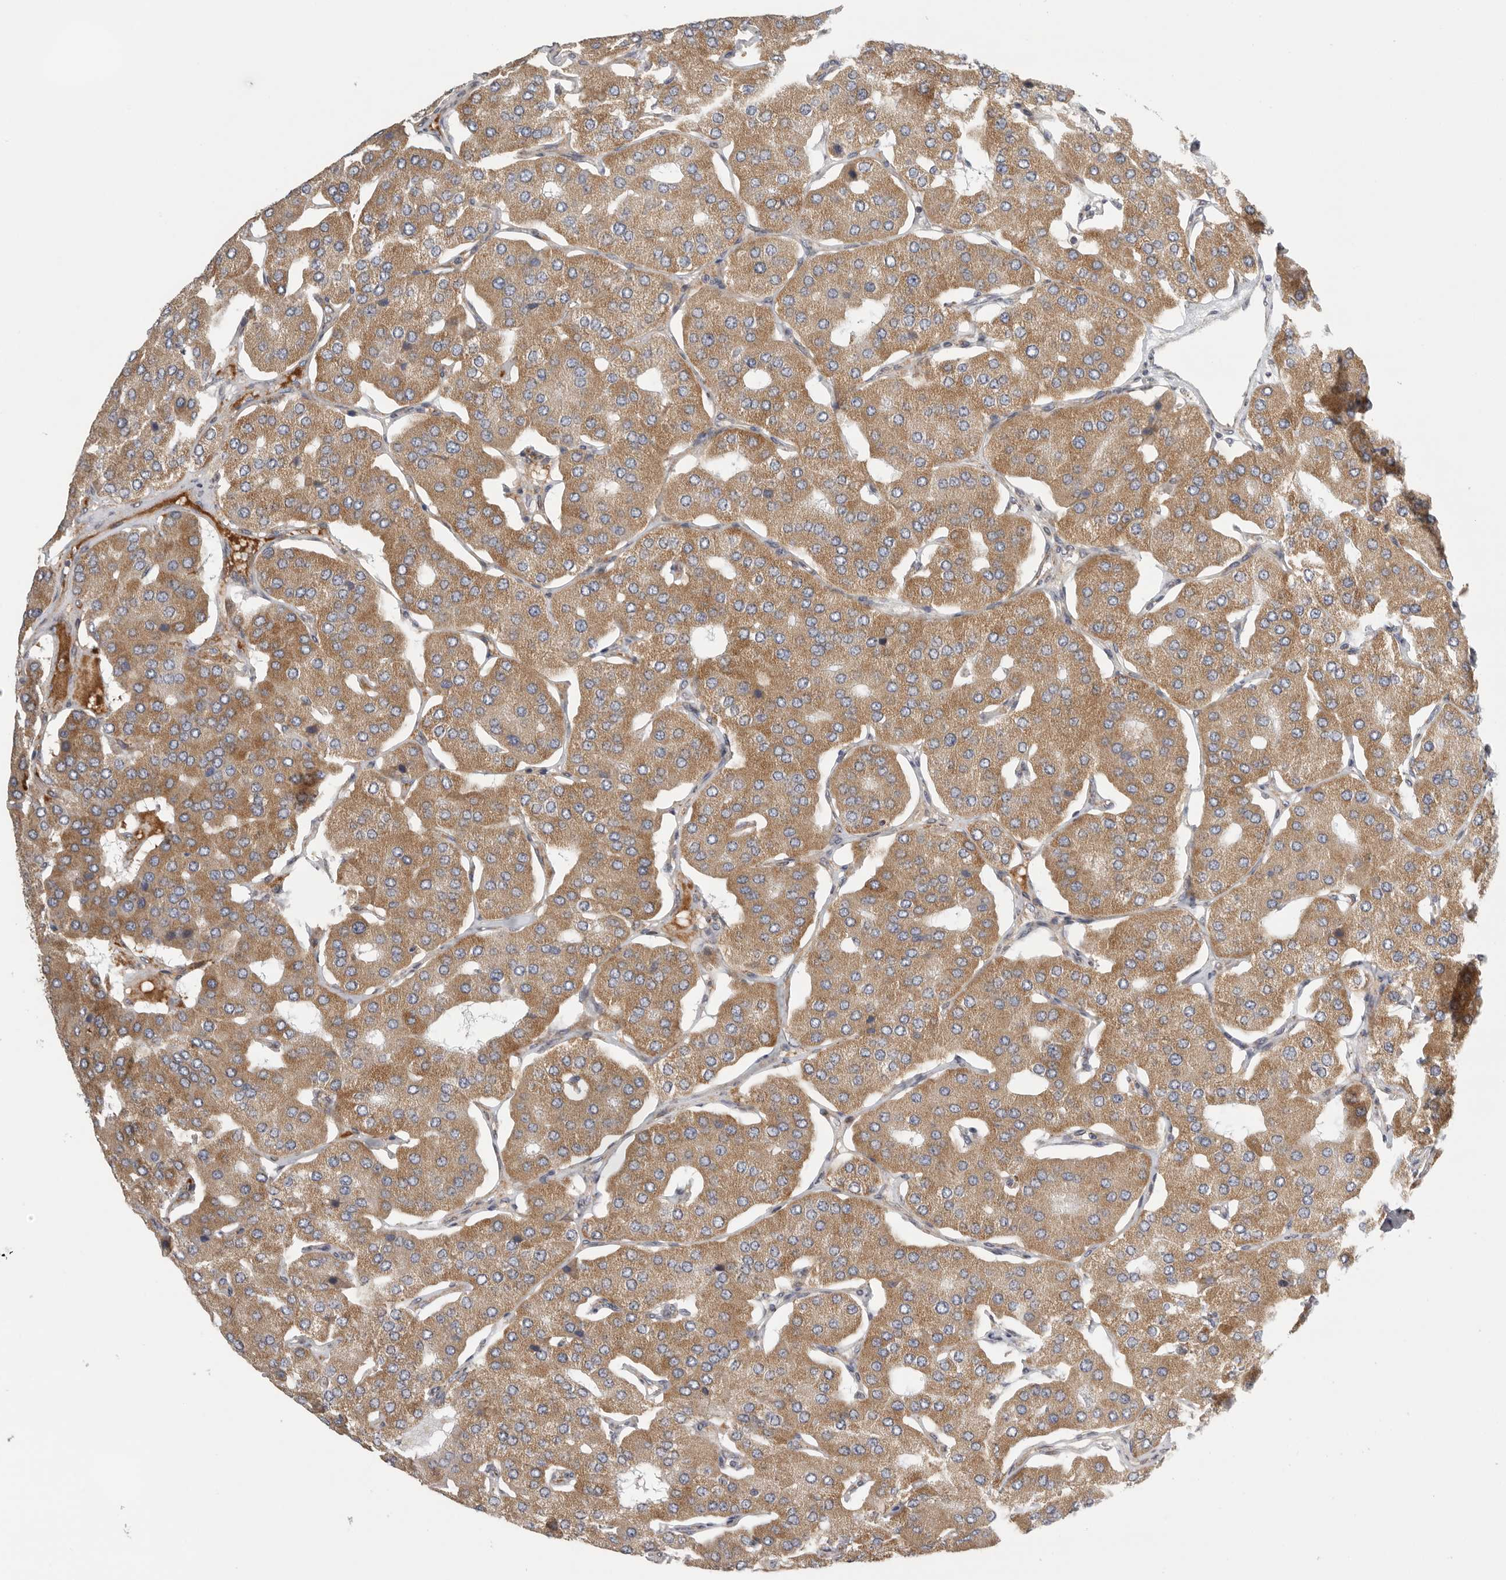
{"staining": {"intensity": "strong", "quantity": ">75%", "location": "cytoplasmic/membranous"}, "tissue": "parathyroid gland", "cell_type": "Glandular cells", "image_type": "normal", "snomed": [{"axis": "morphology", "description": "Normal tissue, NOS"}, {"axis": "morphology", "description": "Adenoma, NOS"}, {"axis": "topography", "description": "Parathyroid gland"}], "caption": "The immunohistochemical stain labels strong cytoplasmic/membranous positivity in glandular cells of benign parathyroid gland.", "gene": "FKBP8", "patient": {"sex": "female", "age": 86}}